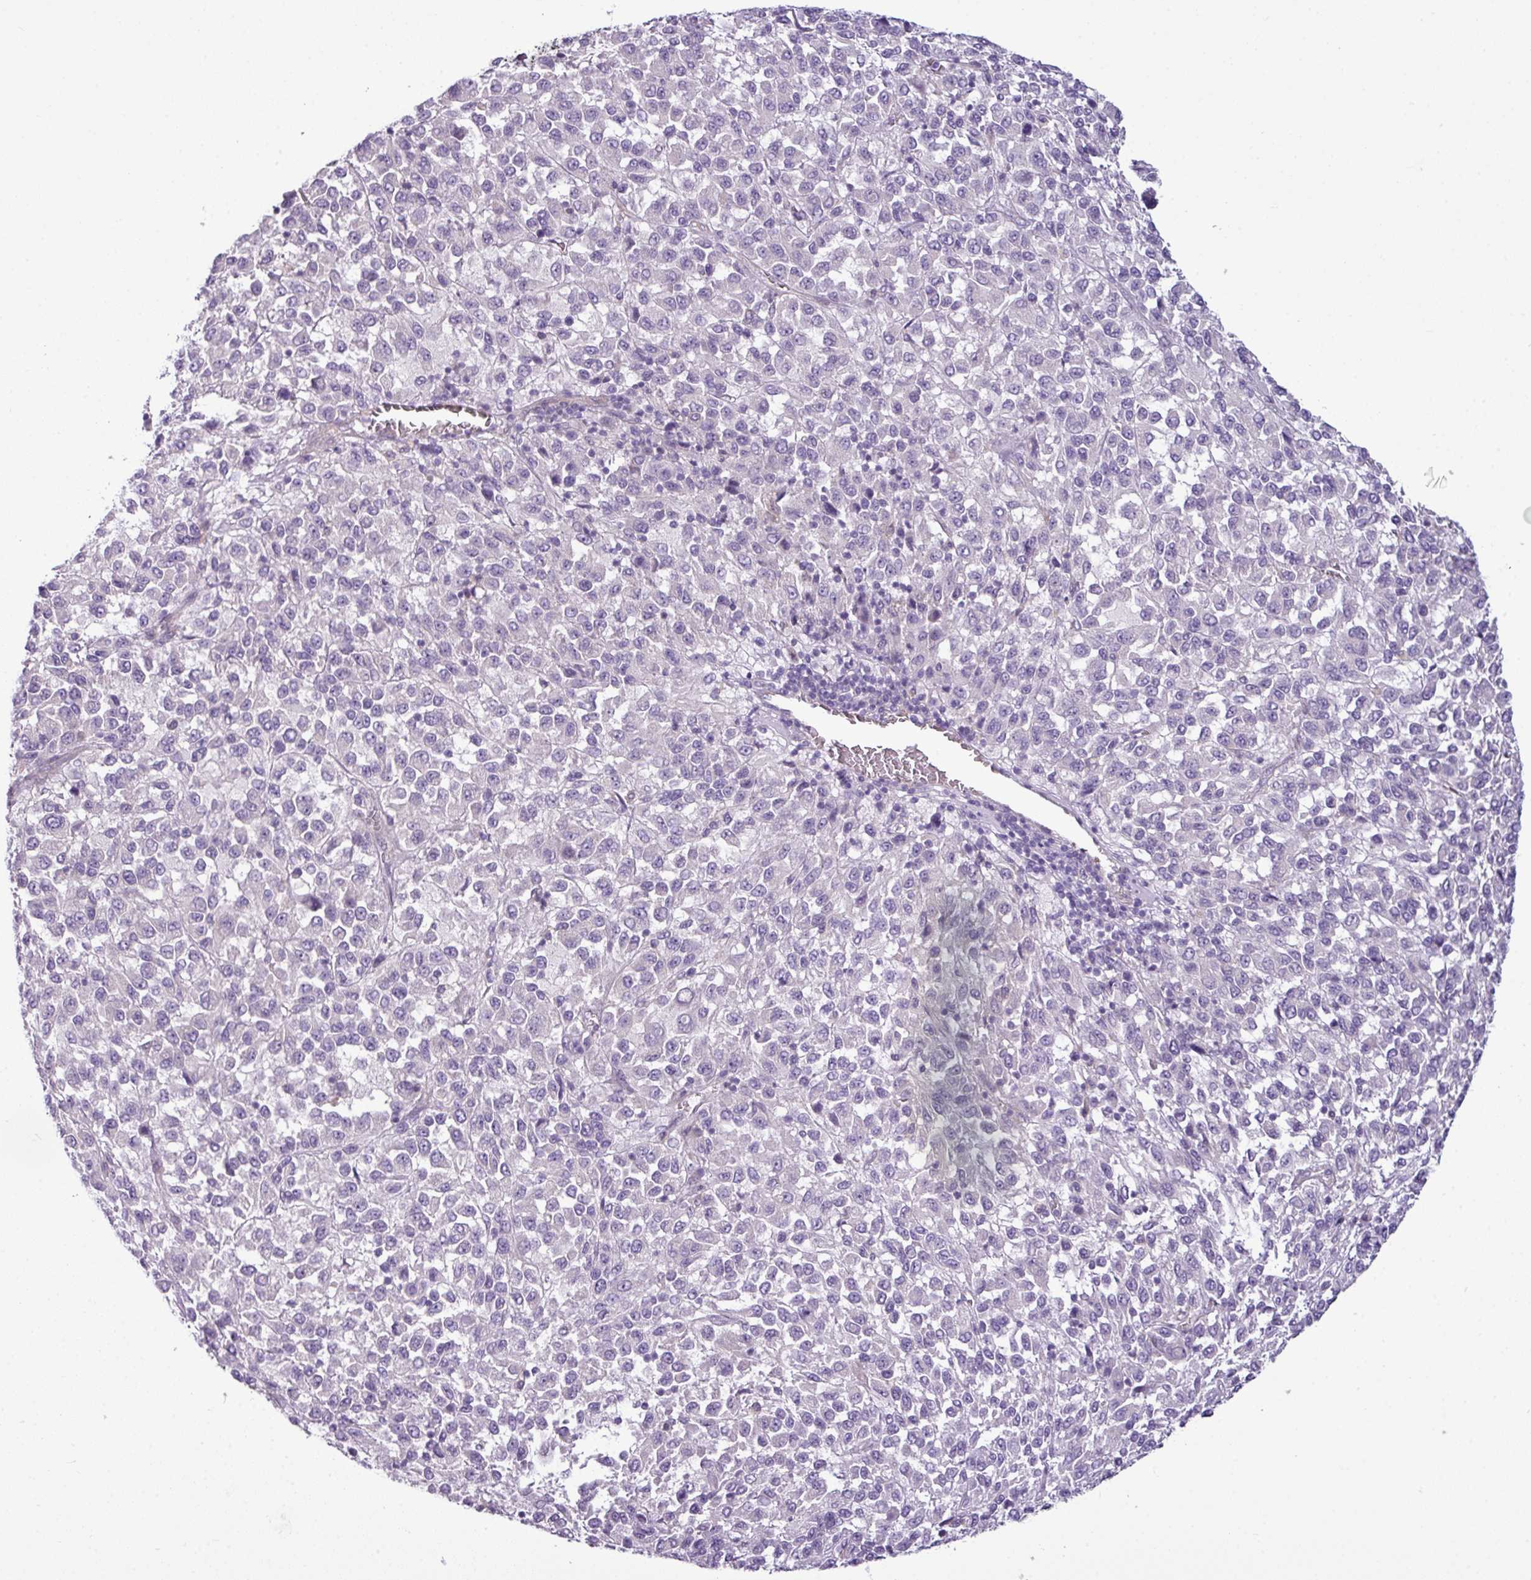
{"staining": {"intensity": "negative", "quantity": "none", "location": "none"}, "tissue": "melanoma", "cell_type": "Tumor cells", "image_type": "cancer", "snomed": [{"axis": "morphology", "description": "Malignant melanoma, Metastatic site"}, {"axis": "topography", "description": "Lung"}], "caption": "Photomicrograph shows no protein positivity in tumor cells of malignant melanoma (metastatic site) tissue.", "gene": "TOR1AIP2", "patient": {"sex": "male", "age": 64}}